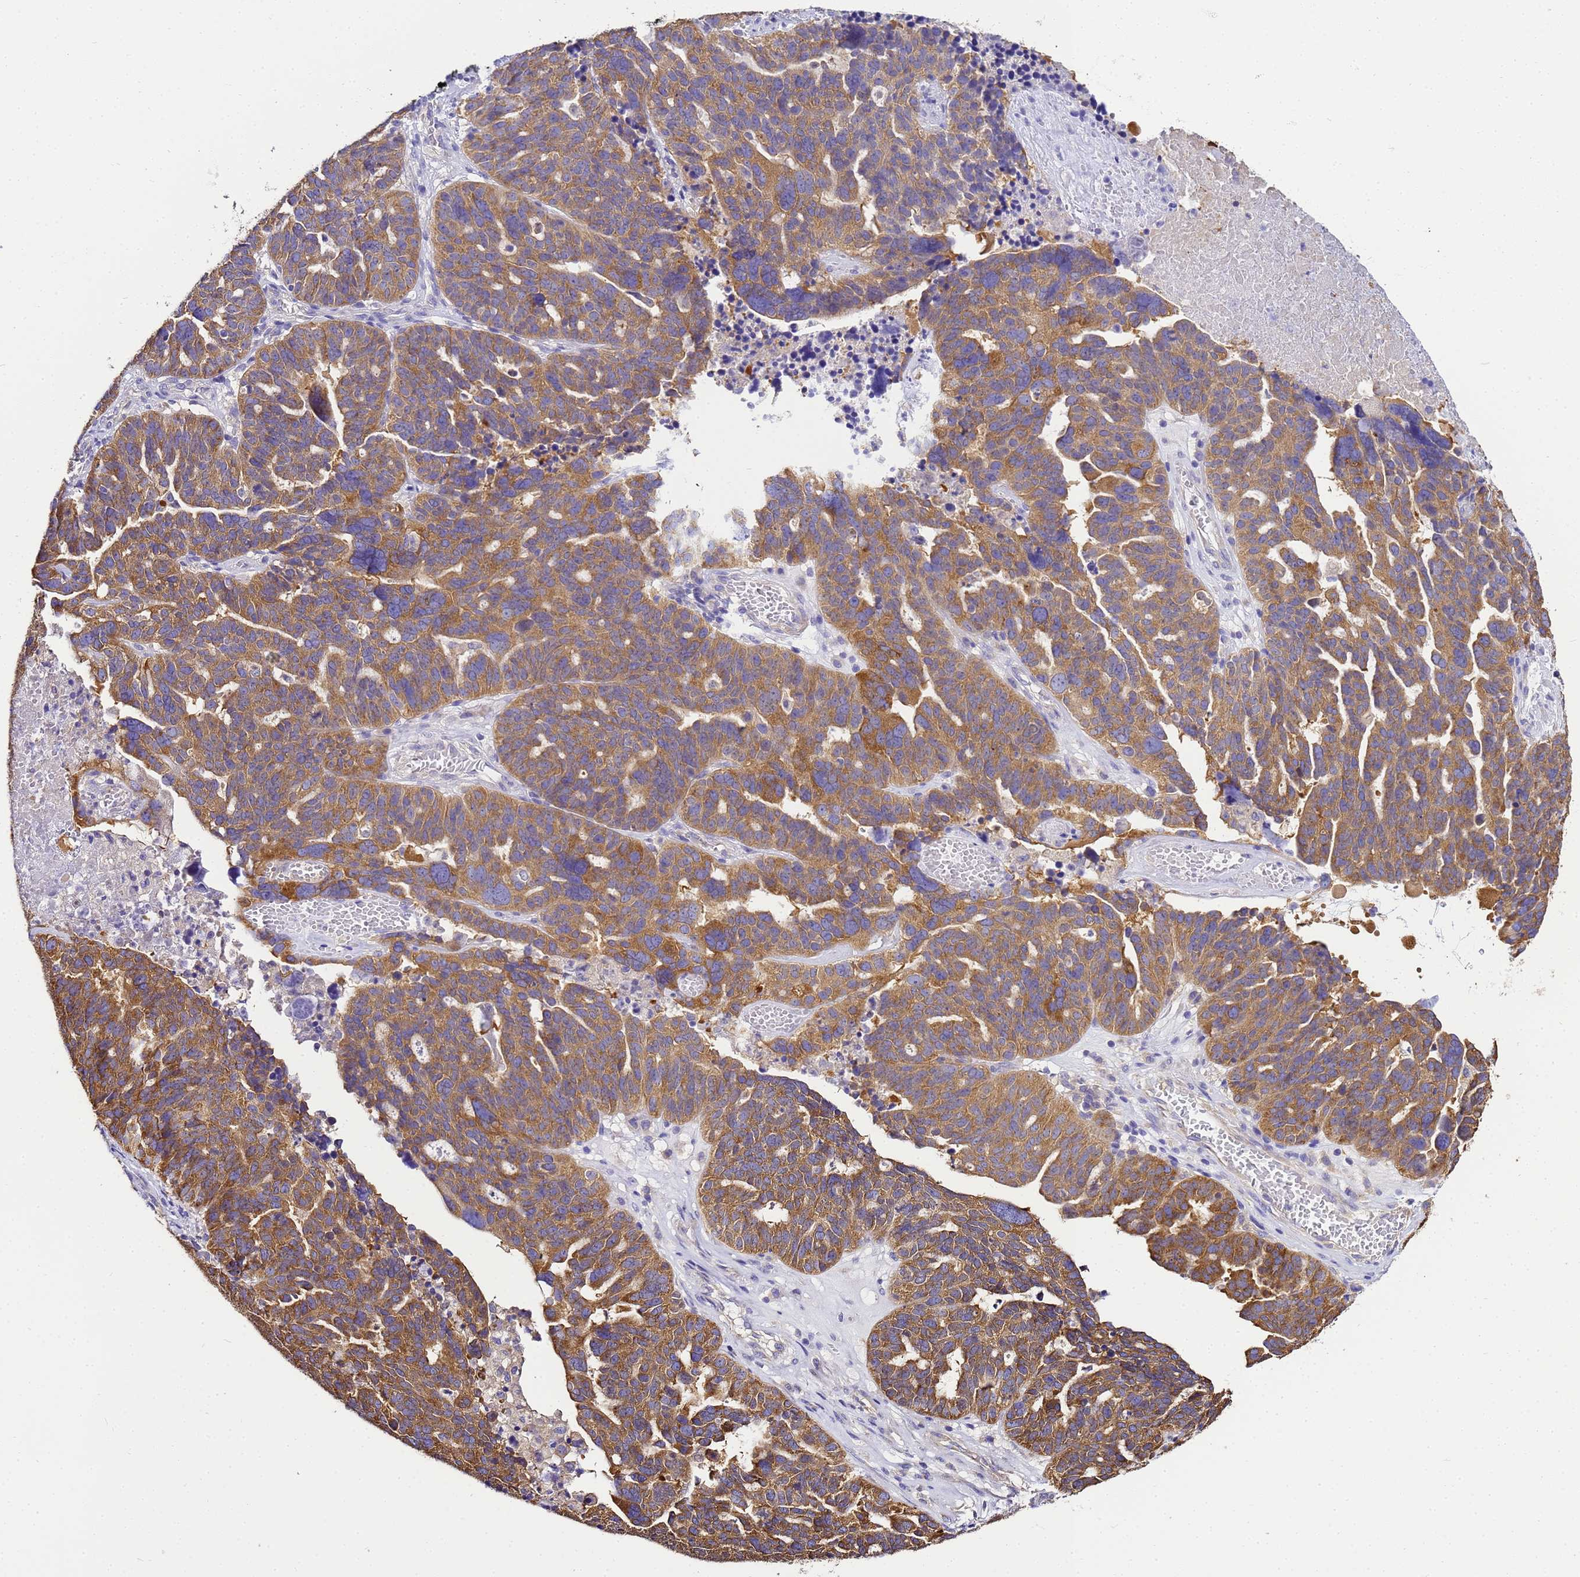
{"staining": {"intensity": "moderate", "quantity": ">75%", "location": "cytoplasmic/membranous"}, "tissue": "ovarian cancer", "cell_type": "Tumor cells", "image_type": "cancer", "snomed": [{"axis": "morphology", "description": "Cystadenocarcinoma, serous, NOS"}, {"axis": "topography", "description": "Ovary"}], "caption": "Immunohistochemistry (IHC) staining of ovarian cancer (serous cystadenocarcinoma), which reveals medium levels of moderate cytoplasmic/membranous staining in approximately >75% of tumor cells indicating moderate cytoplasmic/membranous protein expression. The staining was performed using DAB (brown) for protein detection and nuclei were counterstained in hematoxylin (blue).", "gene": "NARS1", "patient": {"sex": "female", "age": 59}}